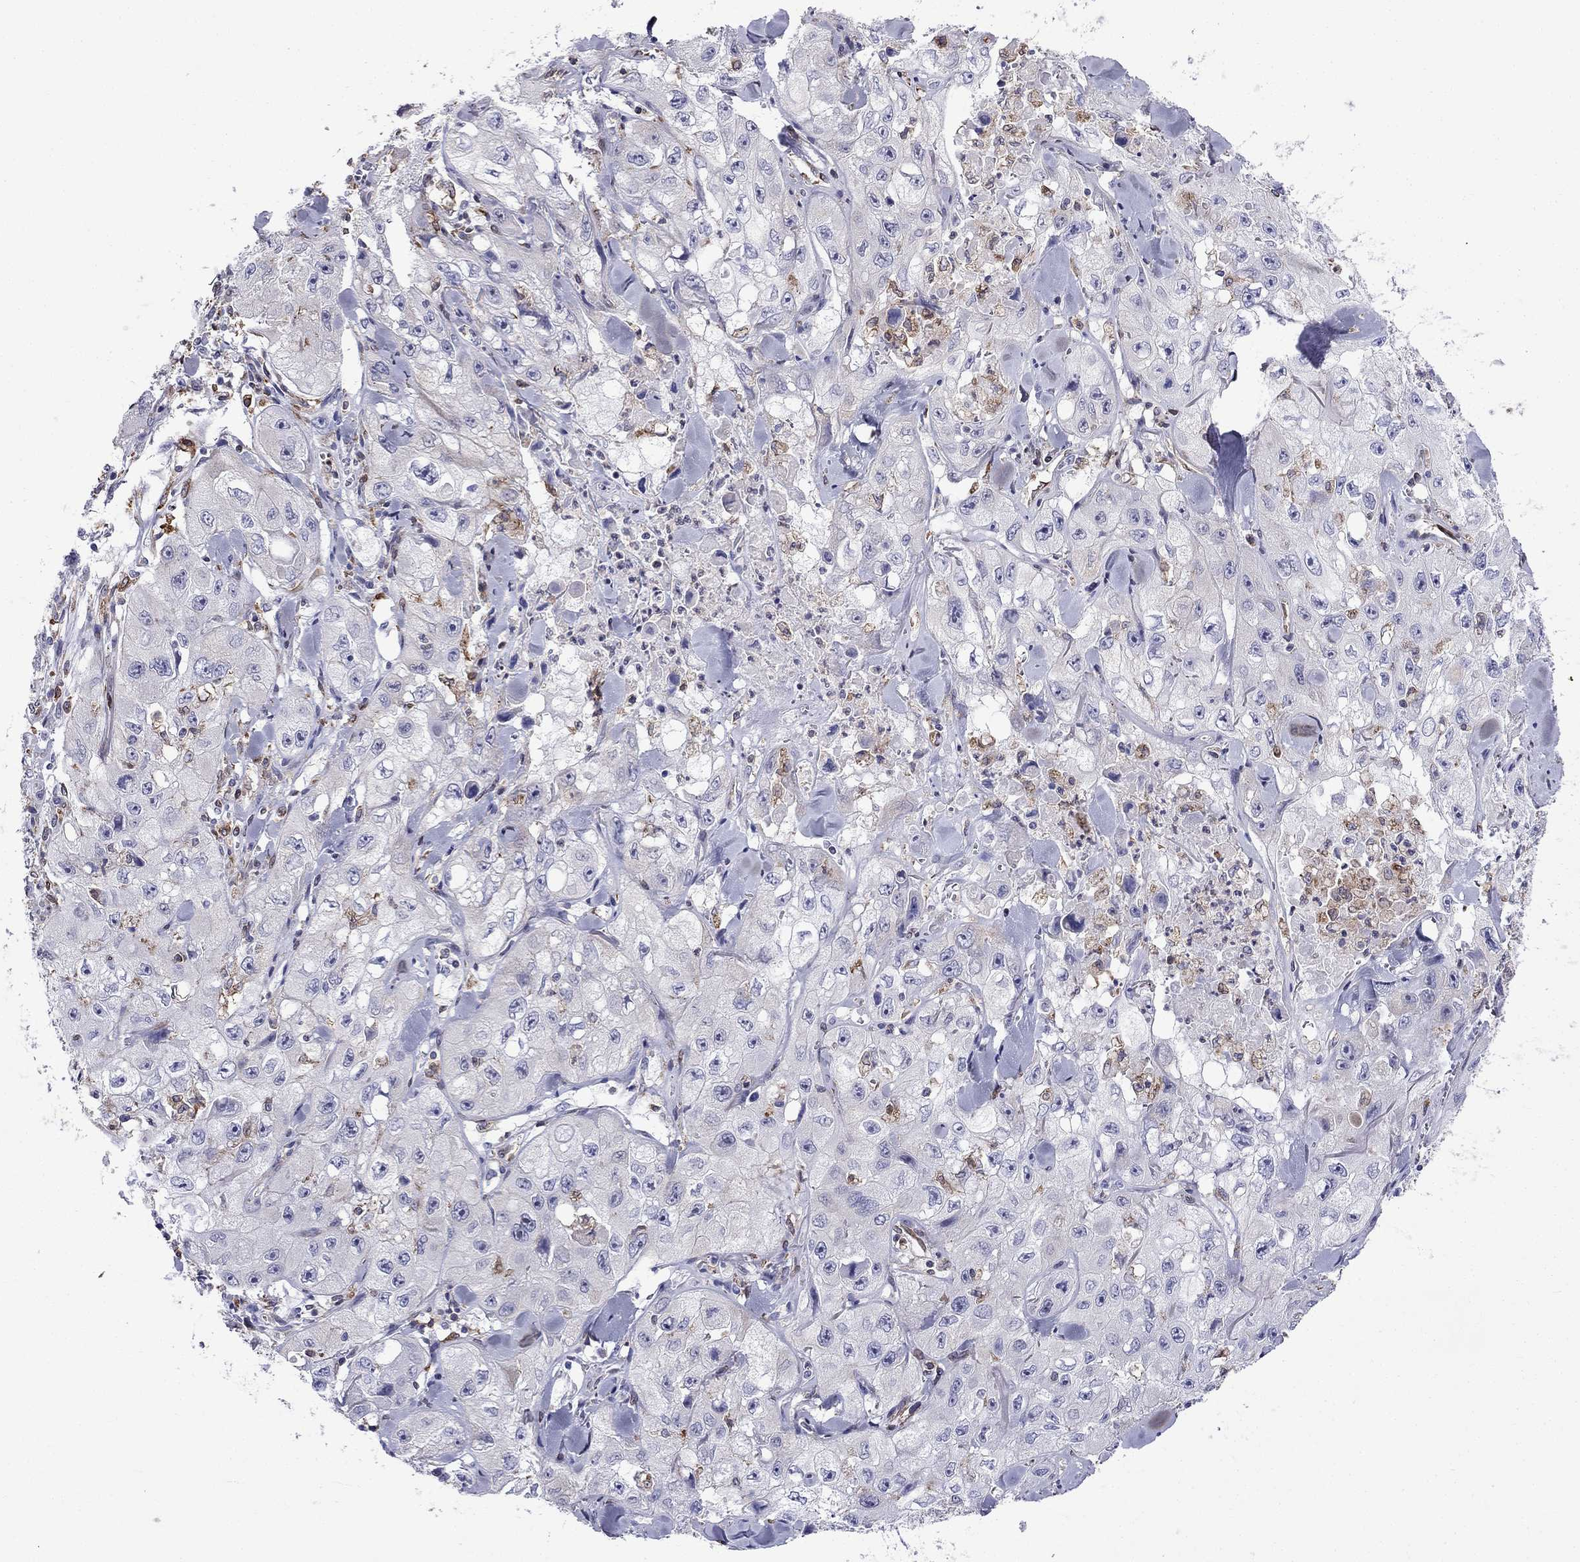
{"staining": {"intensity": "negative", "quantity": "none", "location": "none"}, "tissue": "skin cancer", "cell_type": "Tumor cells", "image_type": "cancer", "snomed": [{"axis": "morphology", "description": "Squamous cell carcinoma, NOS"}, {"axis": "topography", "description": "Skin"}, {"axis": "topography", "description": "Subcutis"}], "caption": "Tumor cells show no significant protein positivity in skin squamous cell carcinoma.", "gene": "GNAL", "patient": {"sex": "male", "age": 73}}